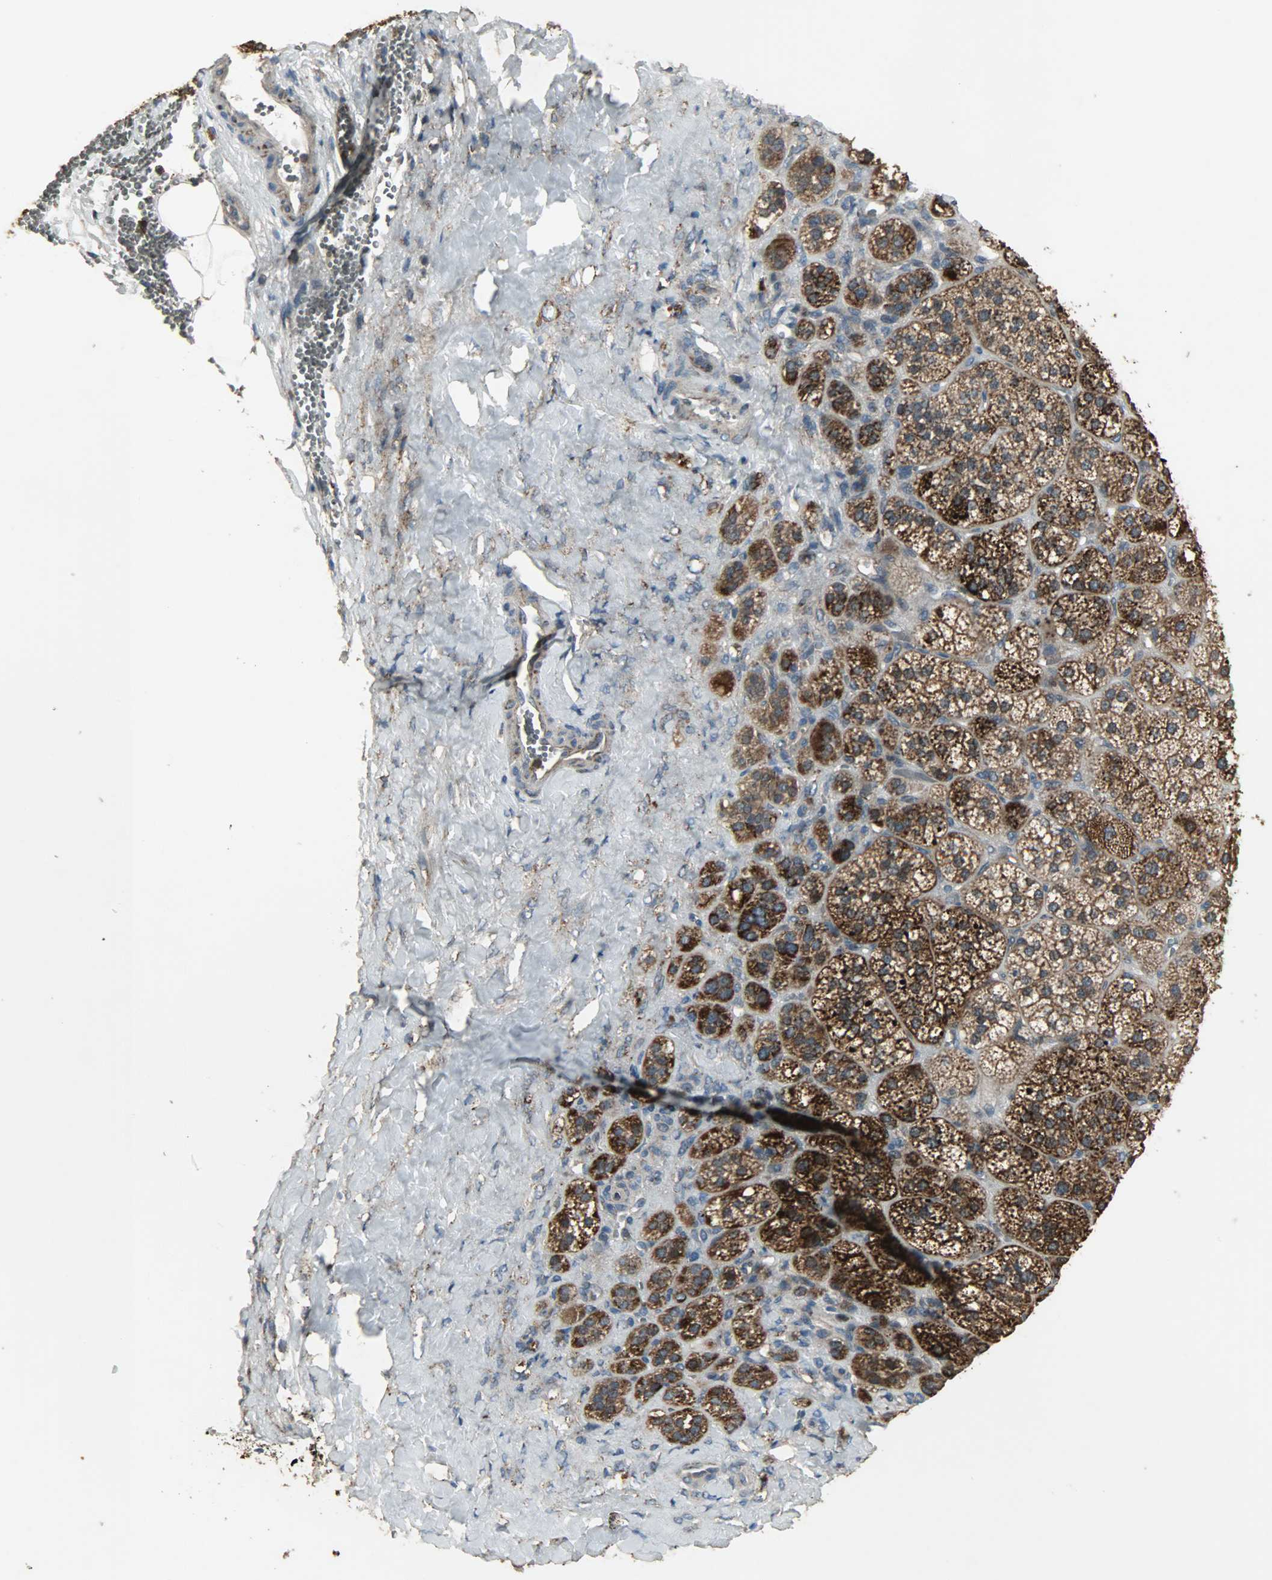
{"staining": {"intensity": "strong", "quantity": ">75%", "location": "cytoplasmic/membranous"}, "tissue": "adrenal gland", "cell_type": "Glandular cells", "image_type": "normal", "snomed": [{"axis": "morphology", "description": "Normal tissue, NOS"}, {"axis": "topography", "description": "Adrenal gland"}], "caption": "Strong cytoplasmic/membranous staining for a protein is identified in approximately >75% of glandular cells of normal adrenal gland using immunohistochemistry (IHC).", "gene": "AMT", "patient": {"sex": "female", "age": 71}}